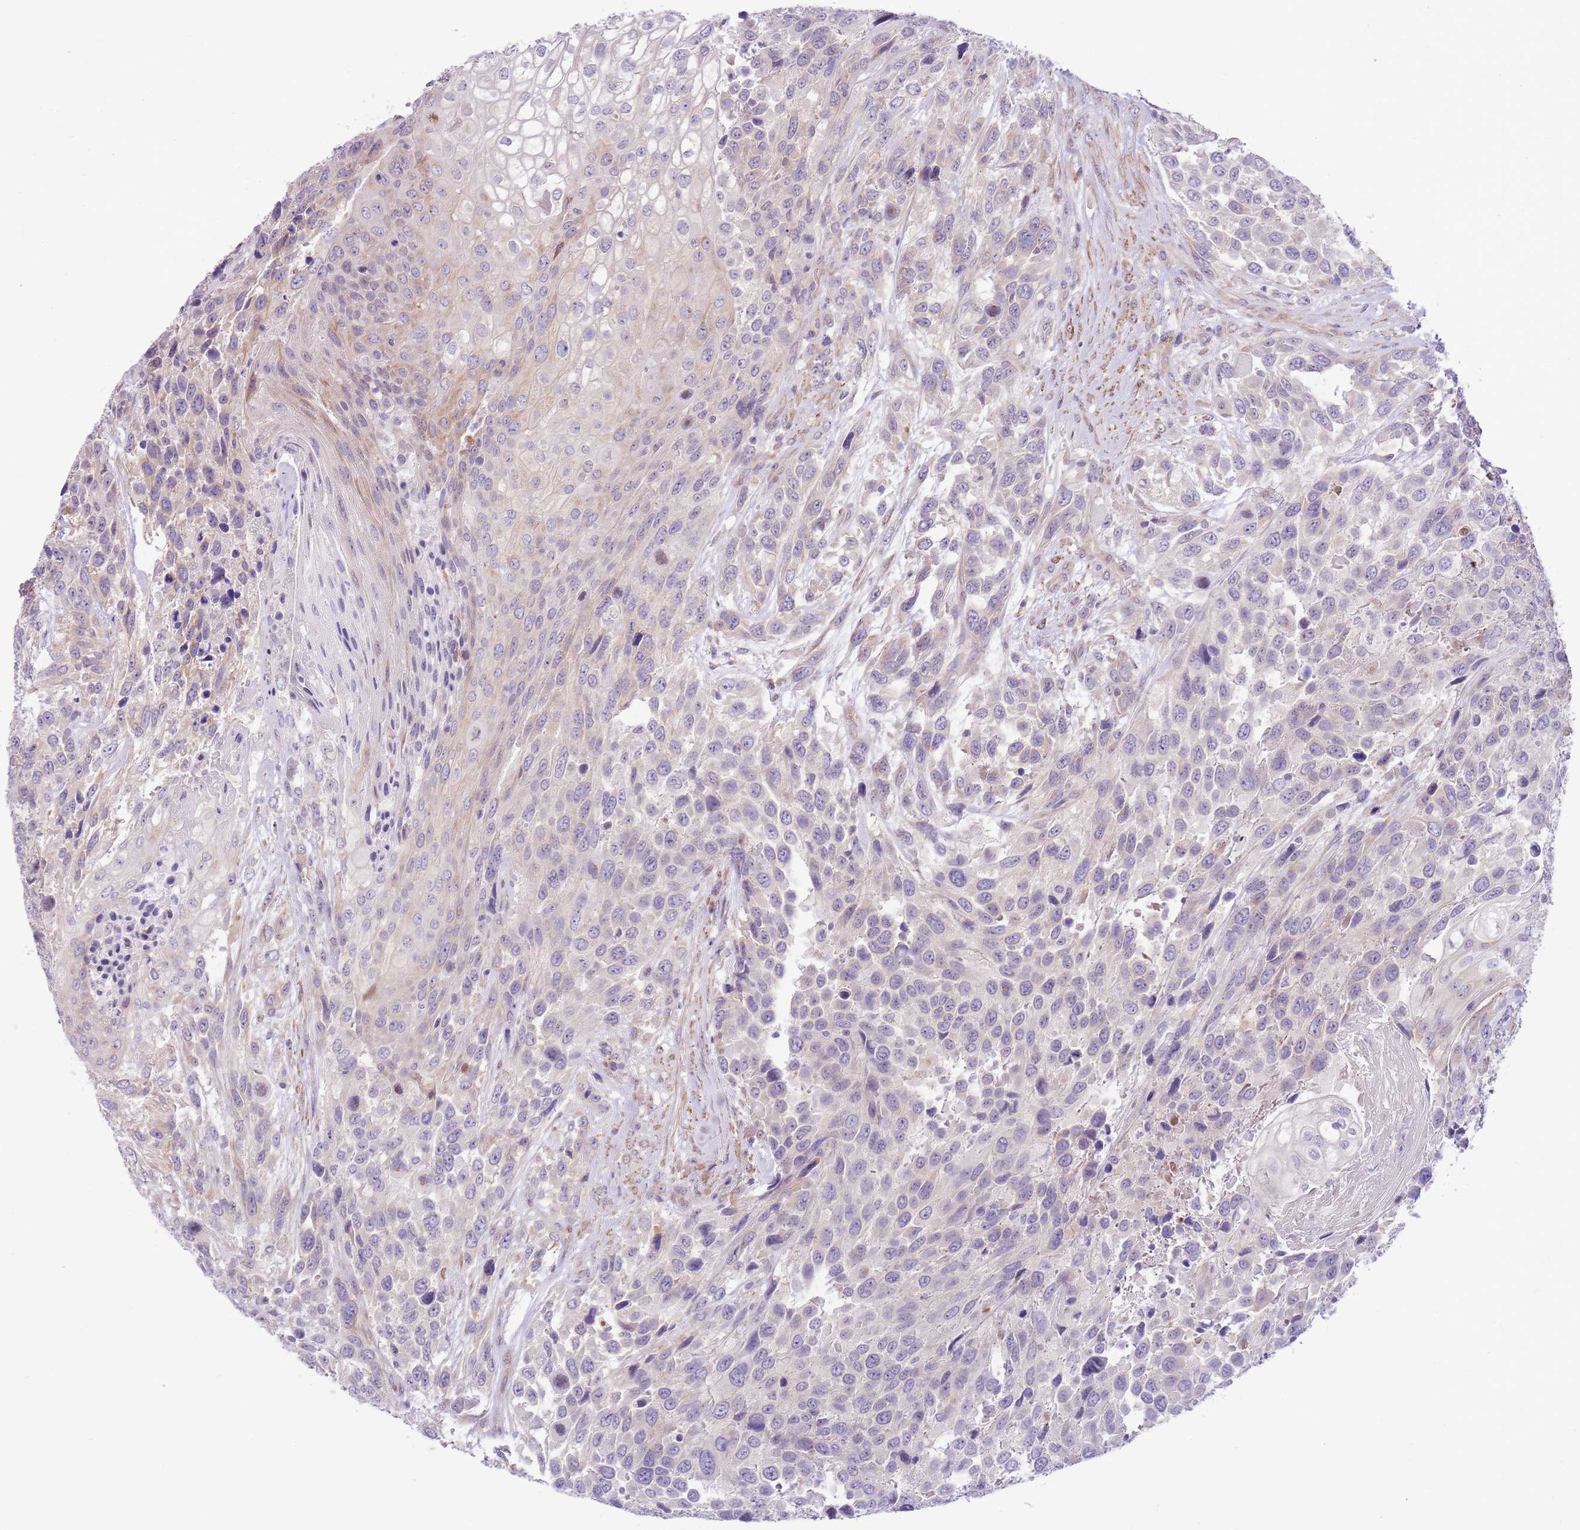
{"staining": {"intensity": "weak", "quantity": "<25%", "location": "cytoplasmic/membranous"}, "tissue": "urothelial cancer", "cell_type": "Tumor cells", "image_type": "cancer", "snomed": [{"axis": "morphology", "description": "Urothelial carcinoma, High grade"}, {"axis": "topography", "description": "Urinary bladder"}], "caption": "The immunohistochemistry (IHC) micrograph has no significant positivity in tumor cells of urothelial cancer tissue.", "gene": "ZC4H2", "patient": {"sex": "female", "age": 70}}